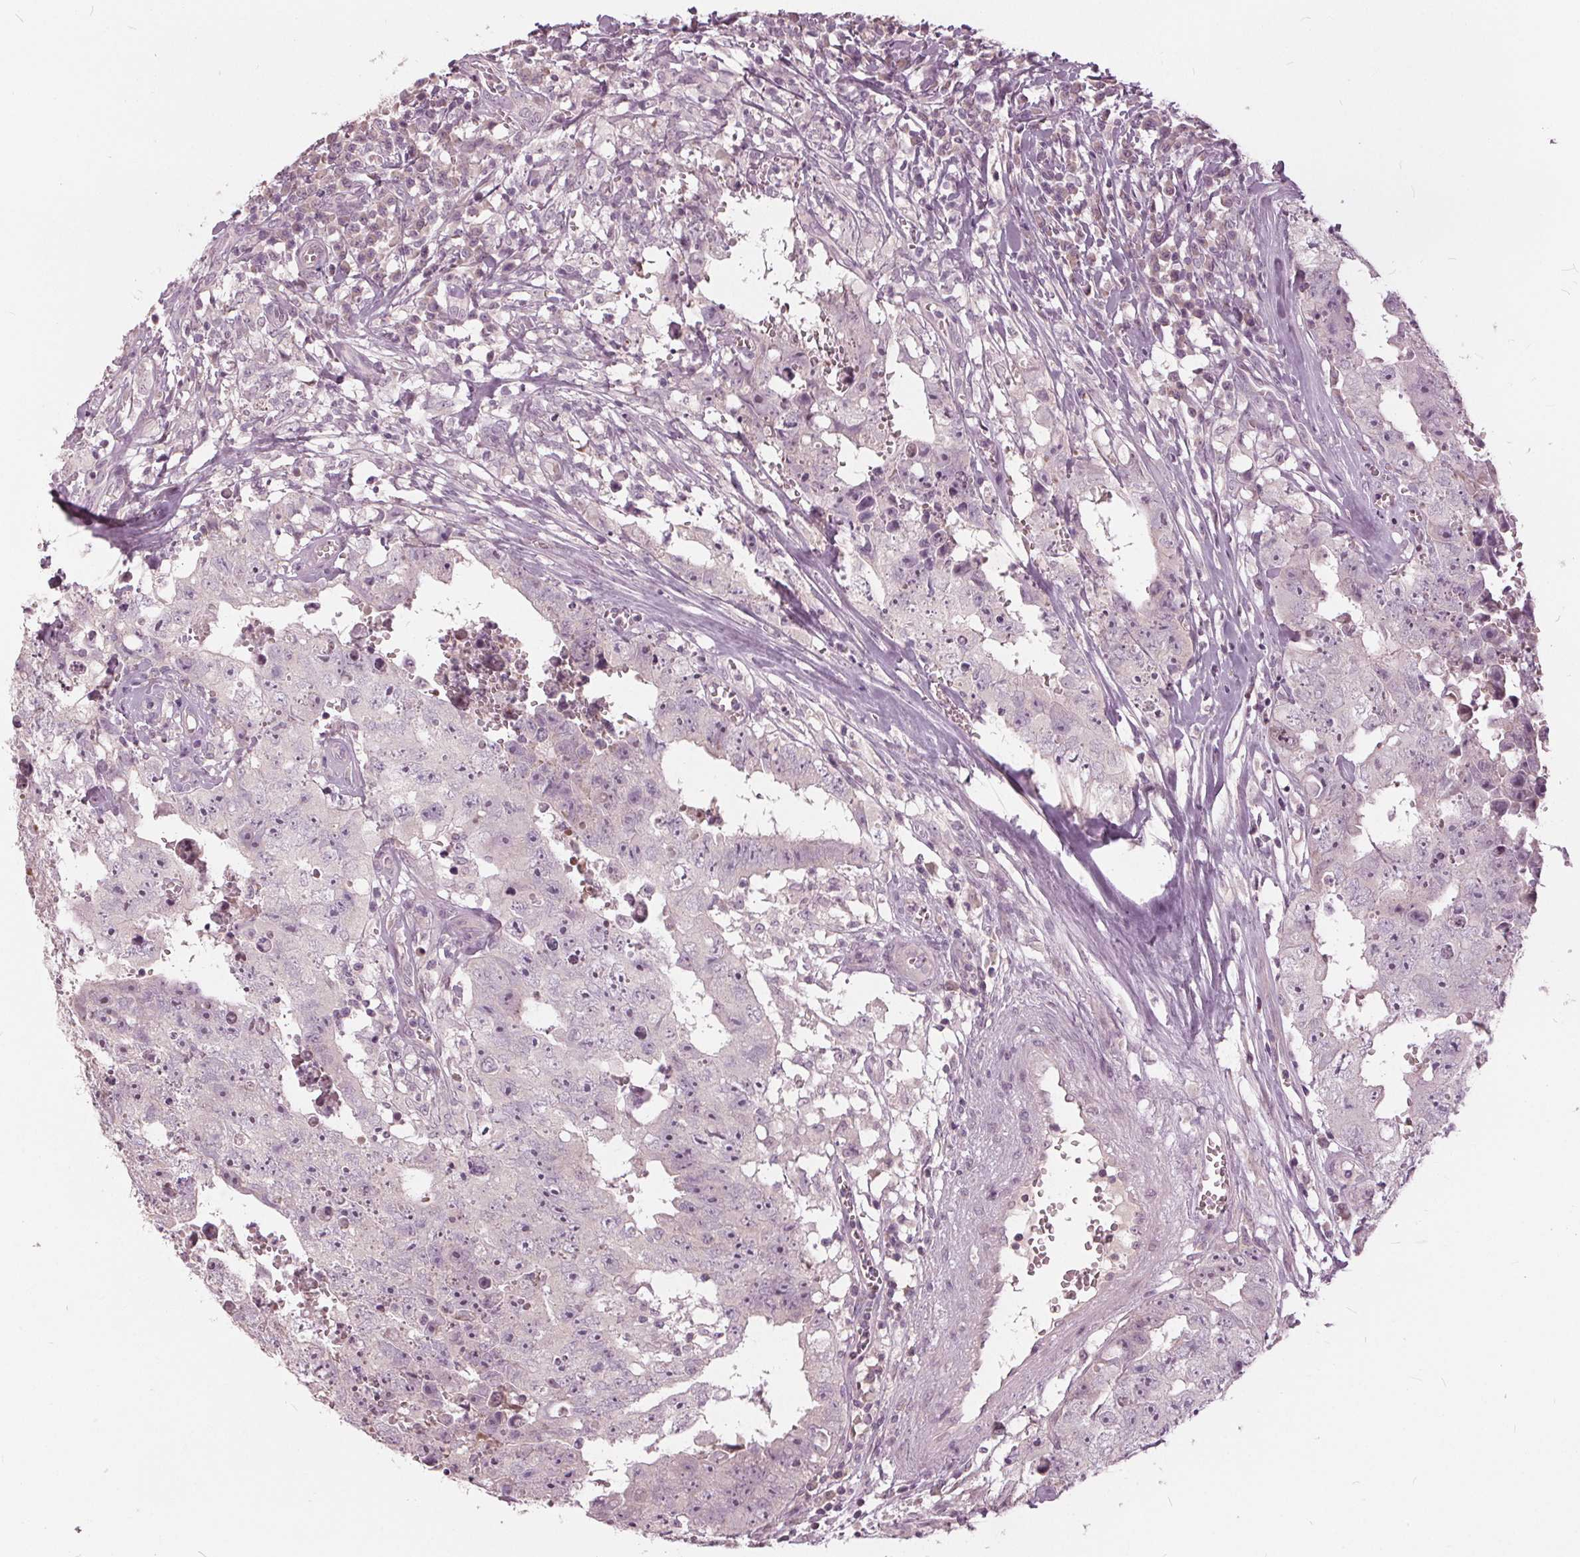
{"staining": {"intensity": "negative", "quantity": "none", "location": "none"}, "tissue": "testis cancer", "cell_type": "Tumor cells", "image_type": "cancer", "snomed": [{"axis": "morphology", "description": "Carcinoma, Embryonal, NOS"}, {"axis": "topography", "description": "Testis"}], "caption": "This photomicrograph is of testis cancer (embryonal carcinoma) stained with immunohistochemistry to label a protein in brown with the nuclei are counter-stained blue. There is no positivity in tumor cells.", "gene": "KLK13", "patient": {"sex": "male", "age": 36}}